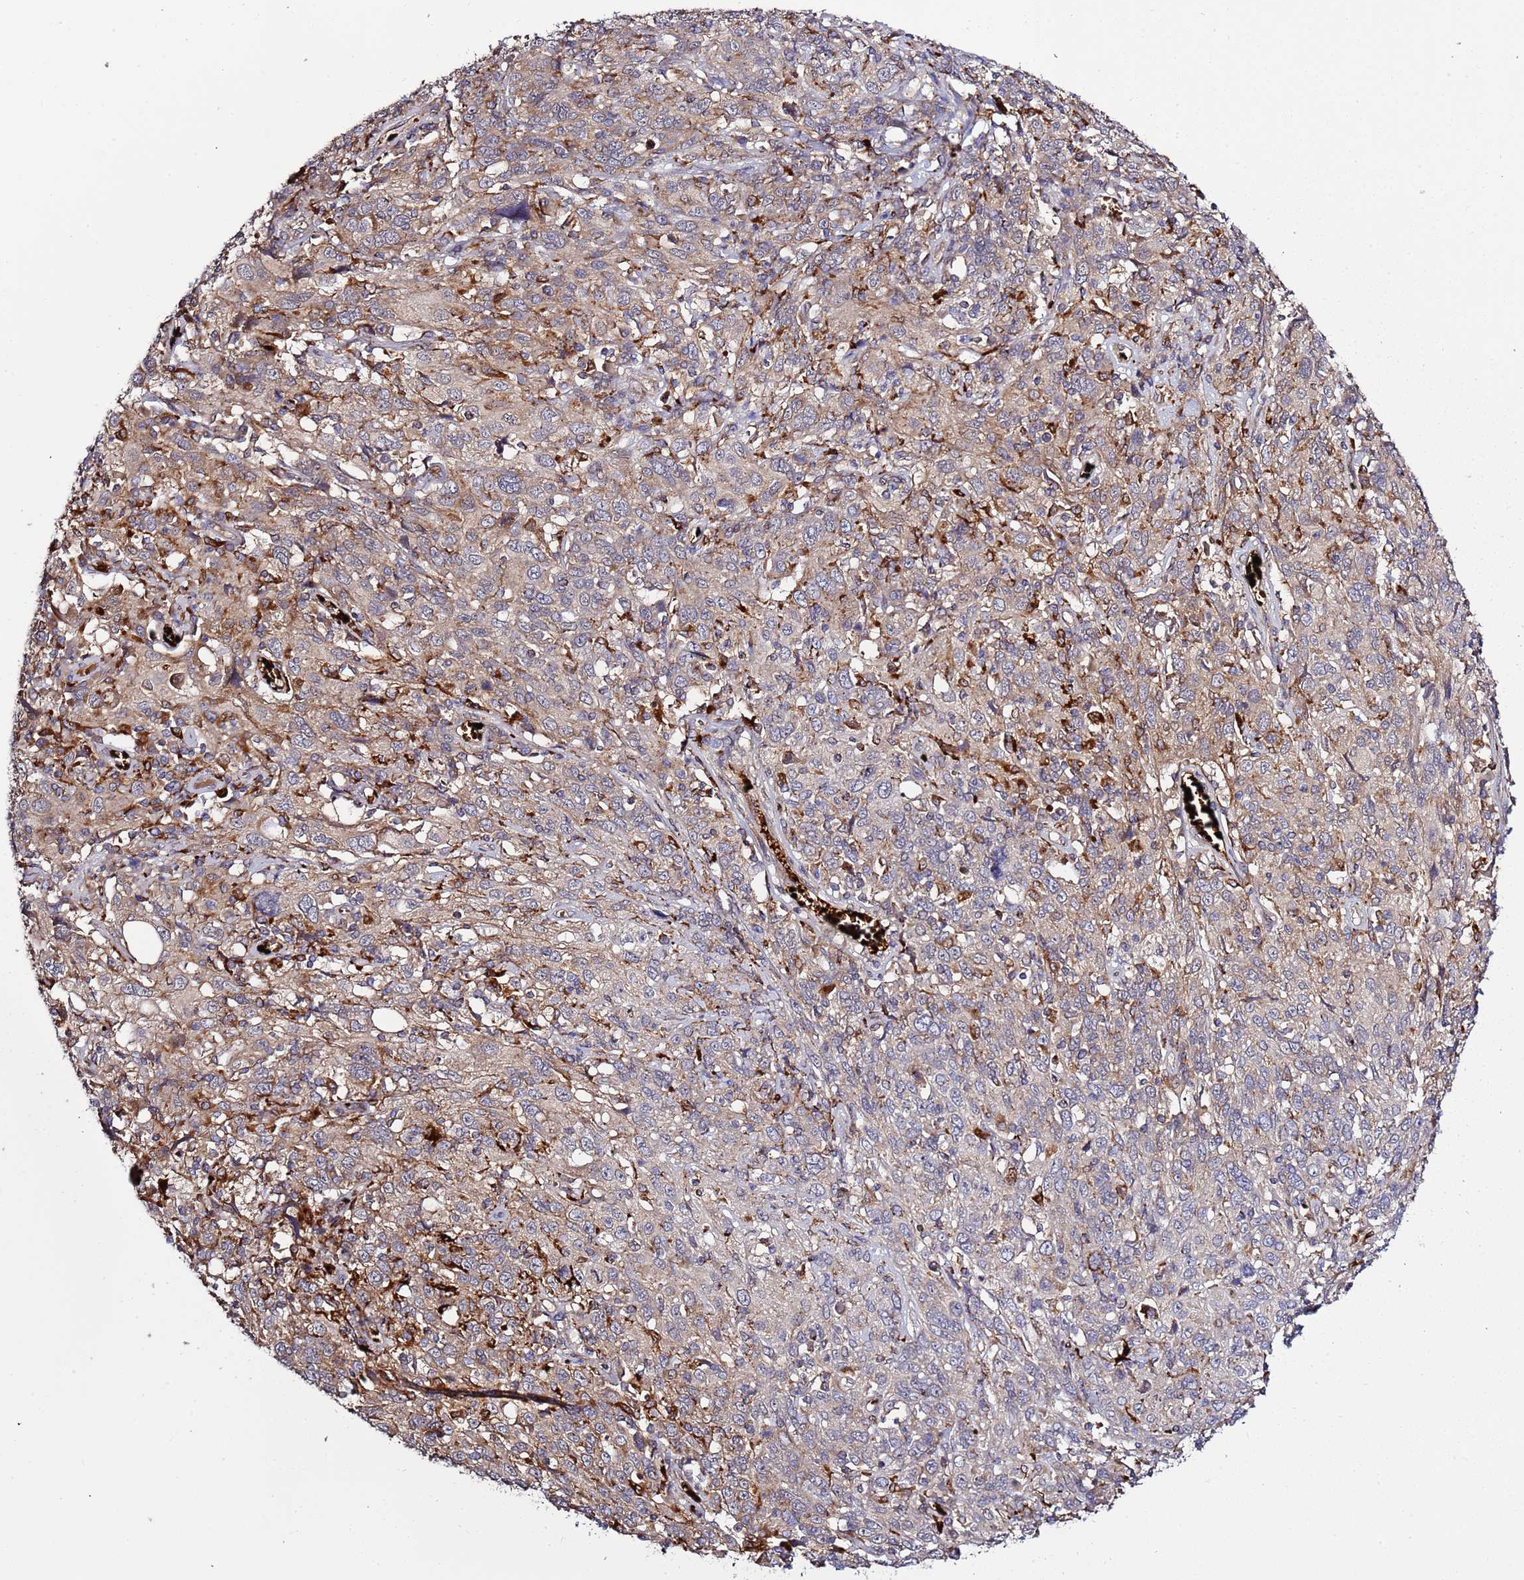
{"staining": {"intensity": "weak", "quantity": "25%-75%", "location": "cytoplasmic/membranous"}, "tissue": "cervical cancer", "cell_type": "Tumor cells", "image_type": "cancer", "snomed": [{"axis": "morphology", "description": "Squamous cell carcinoma, NOS"}, {"axis": "topography", "description": "Cervix"}], "caption": "Protein analysis of cervical squamous cell carcinoma tissue shows weak cytoplasmic/membranous positivity in about 25%-75% of tumor cells. (DAB (3,3'-diaminobenzidine) IHC, brown staining for protein, blue staining for nuclei).", "gene": "VPS36", "patient": {"sex": "female", "age": 46}}